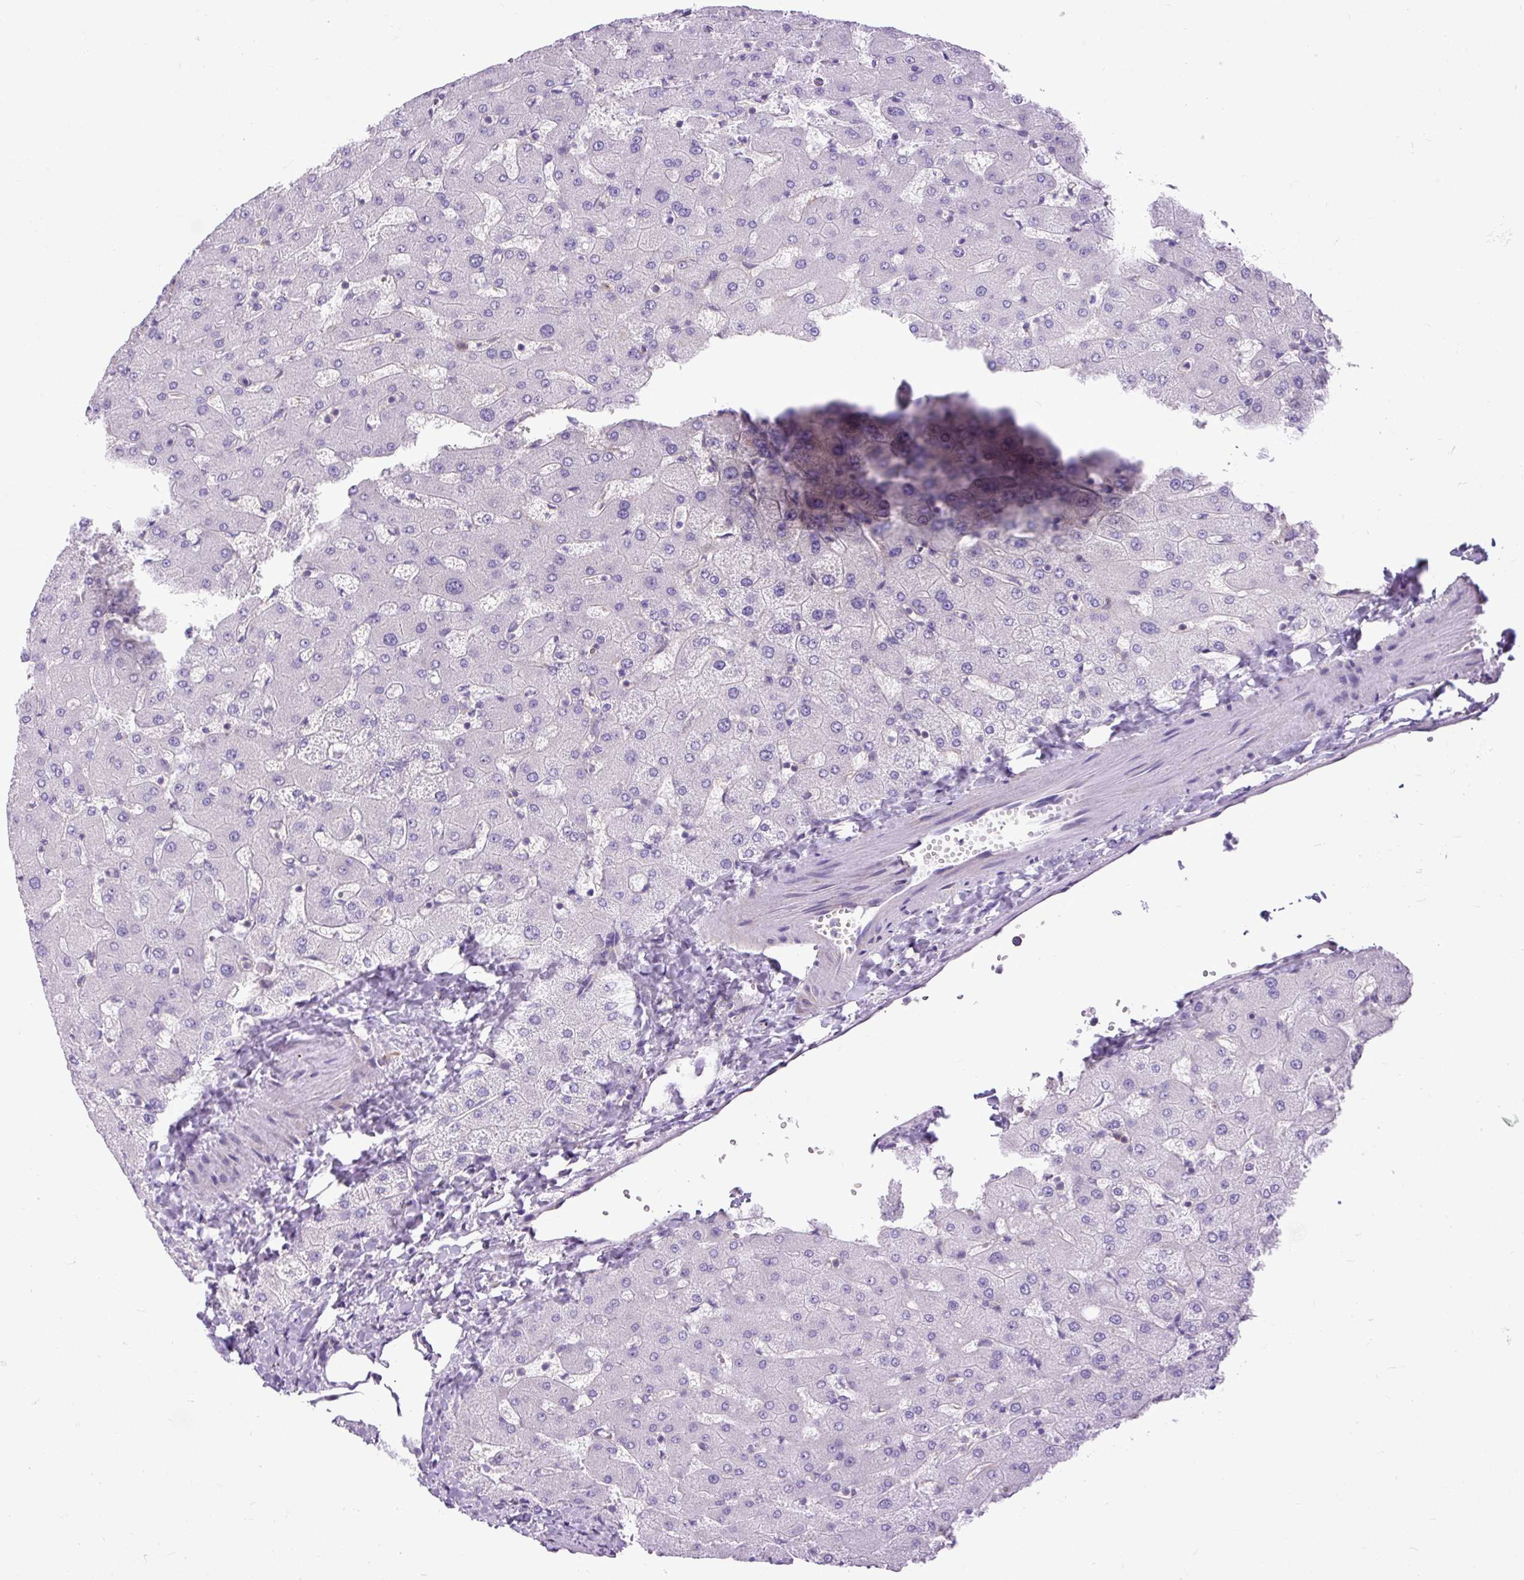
{"staining": {"intensity": "negative", "quantity": "none", "location": "none"}, "tissue": "liver", "cell_type": "Cholangiocytes", "image_type": "normal", "snomed": [{"axis": "morphology", "description": "Normal tissue, NOS"}, {"axis": "topography", "description": "Liver"}], "caption": "Immunohistochemistry of benign human liver reveals no expression in cholangiocytes. (Stains: DAB (3,3'-diaminobenzidine) IHC with hematoxylin counter stain, Microscopy: brightfield microscopy at high magnification).", "gene": "MAP1S", "patient": {"sex": "female", "age": 63}}